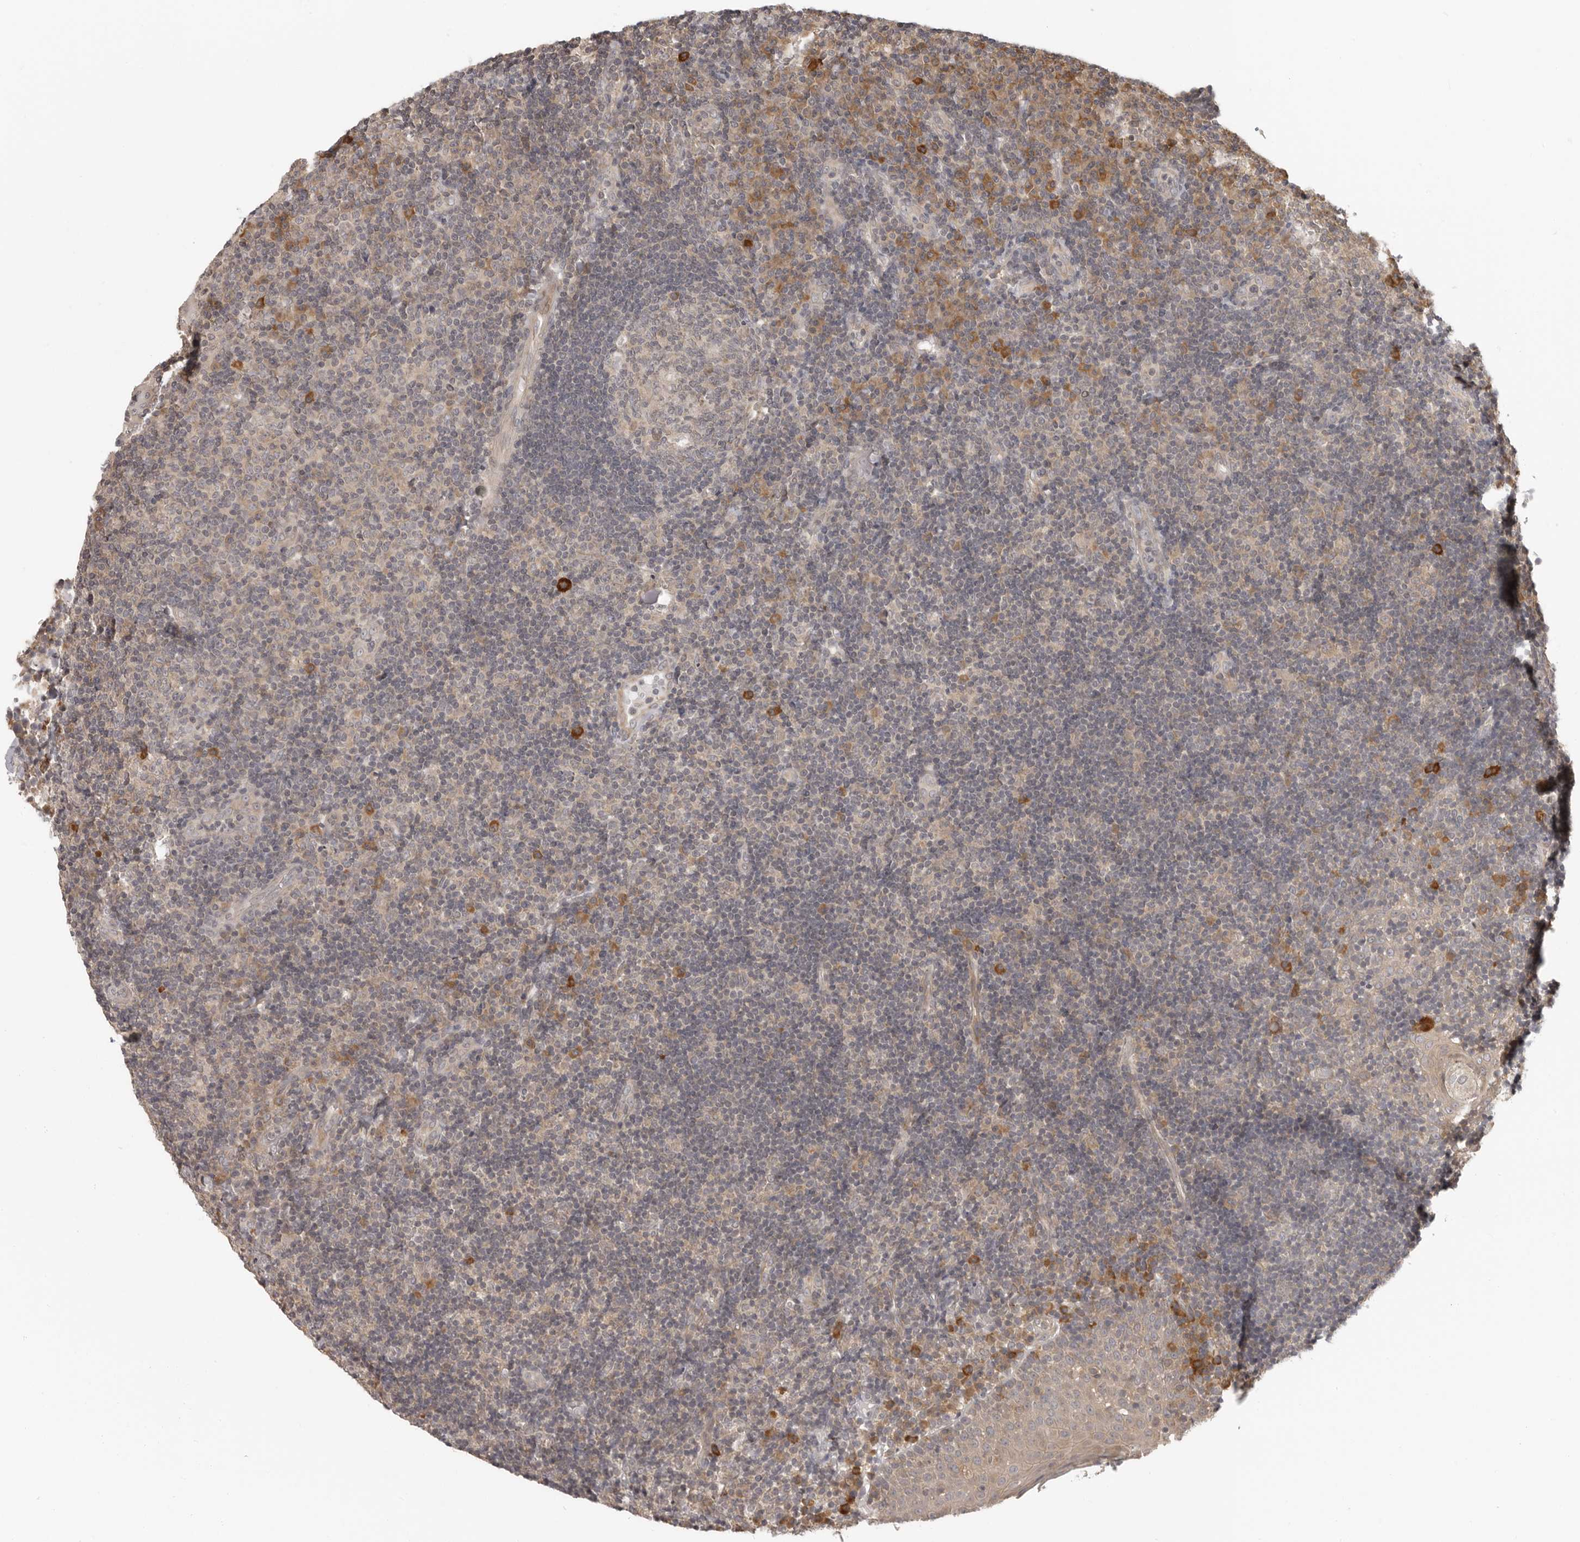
{"staining": {"intensity": "negative", "quantity": "none", "location": "none"}, "tissue": "tonsil", "cell_type": "Germinal center cells", "image_type": "normal", "snomed": [{"axis": "morphology", "description": "Normal tissue, NOS"}, {"axis": "topography", "description": "Tonsil"}], "caption": "The histopathology image displays no staining of germinal center cells in unremarkable tonsil.", "gene": "PRRC2A", "patient": {"sex": "female", "age": 40}}